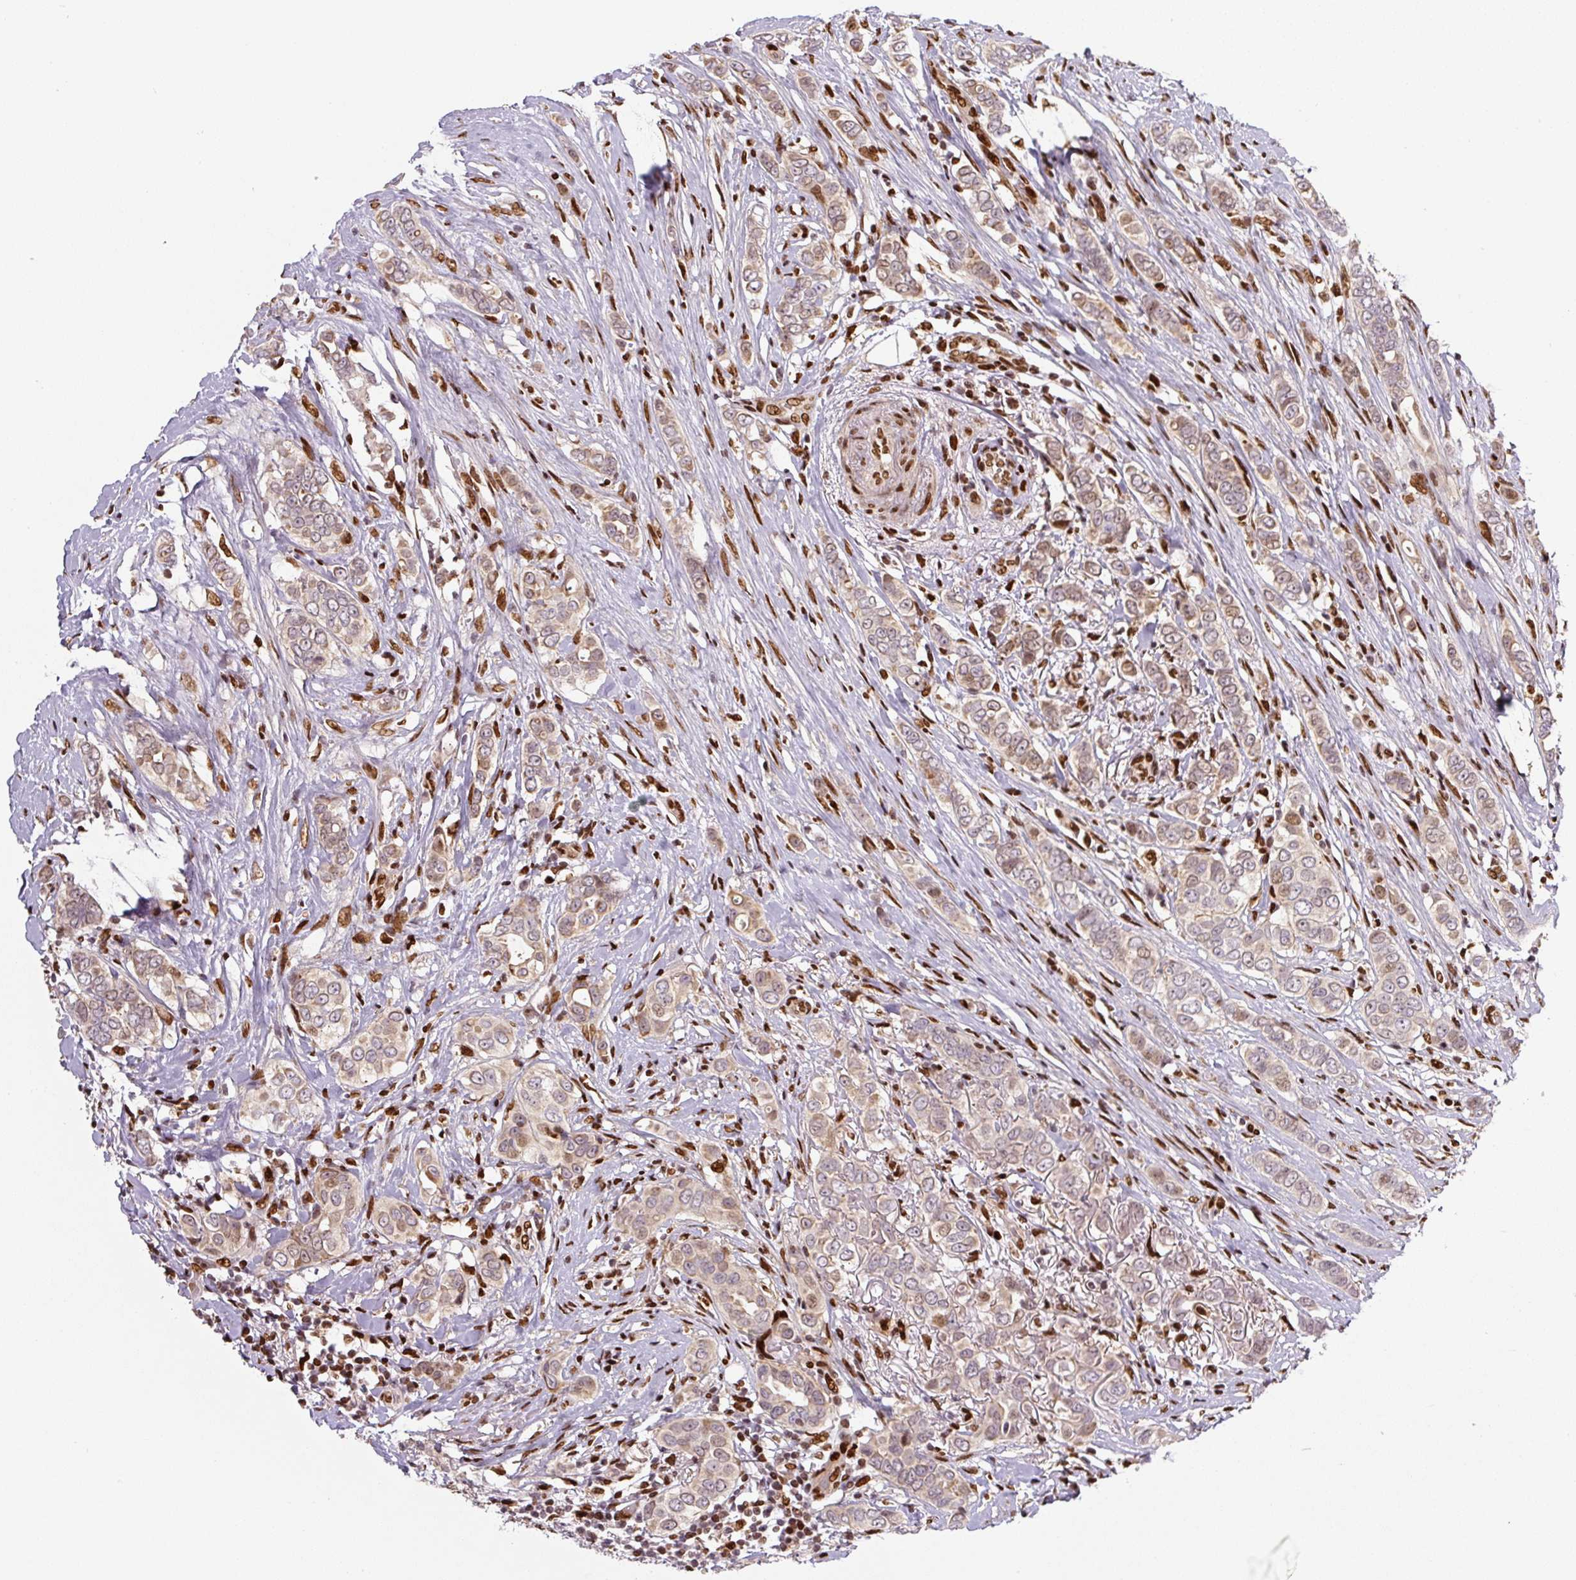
{"staining": {"intensity": "weak", "quantity": ">75%", "location": "cytoplasmic/membranous"}, "tissue": "breast cancer", "cell_type": "Tumor cells", "image_type": "cancer", "snomed": [{"axis": "morphology", "description": "Lobular carcinoma"}, {"axis": "topography", "description": "Breast"}], "caption": "High-power microscopy captured an IHC histopathology image of lobular carcinoma (breast), revealing weak cytoplasmic/membranous staining in approximately >75% of tumor cells.", "gene": "PYDC2", "patient": {"sex": "female", "age": 51}}